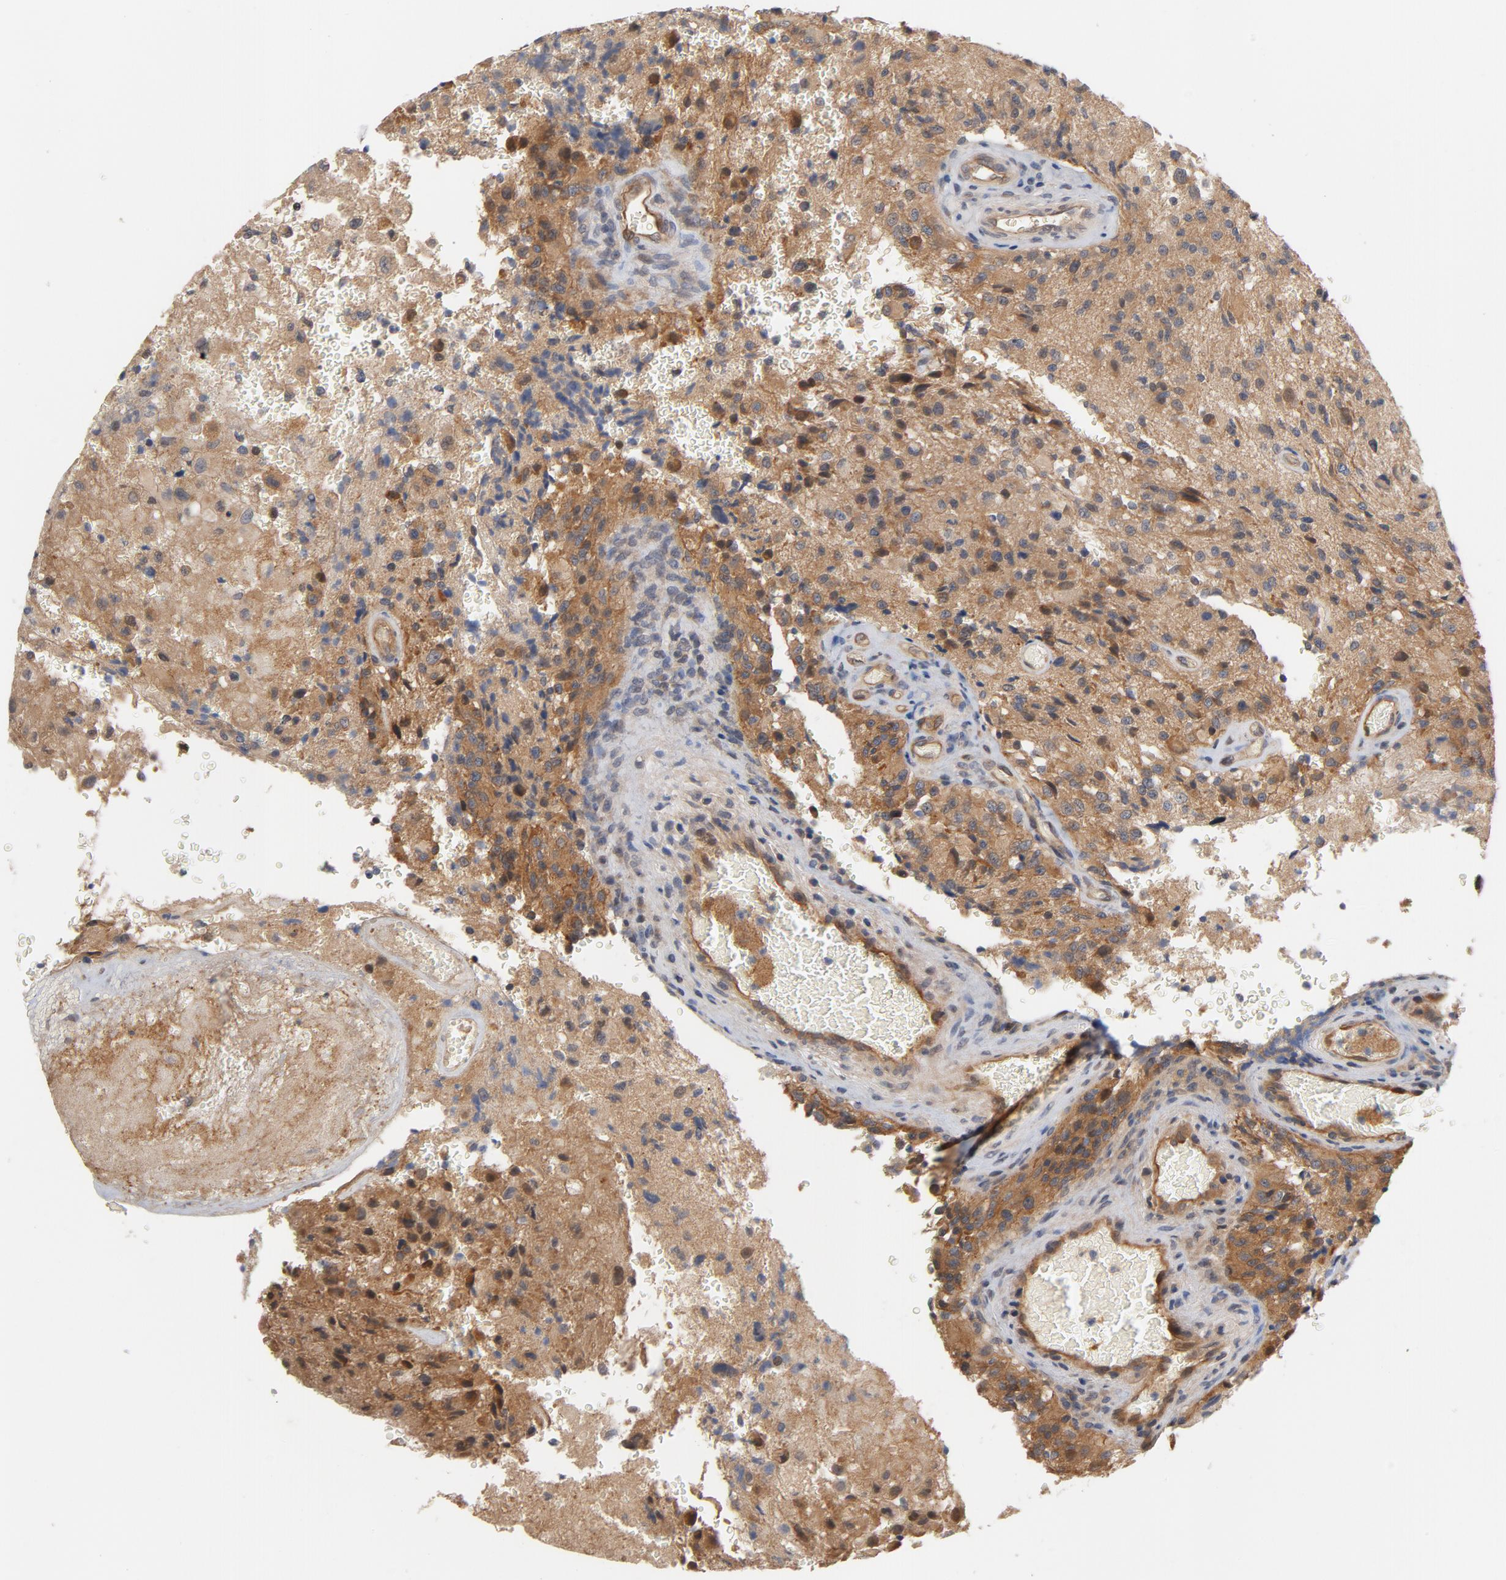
{"staining": {"intensity": "moderate", "quantity": "<25%", "location": "cytoplasmic/membranous,nuclear"}, "tissue": "glioma", "cell_type": "Tumor cells", "image_type": "cancer", "snomed": [{"axis": "morphology", "description": "Normal tissue, NOS"}, {"axis": "morphology", "description": "Glioma, malignant, High grade"}, {"axis": "topography", "description": "Cerebral cortex"}], "caption": "Human high-grade glioma (malignant) stained with a protein marker demonstrates moderate staining in tumor cells.", "gene": "PITPNM2", "patient": {"sex": "male", "age": 56}}